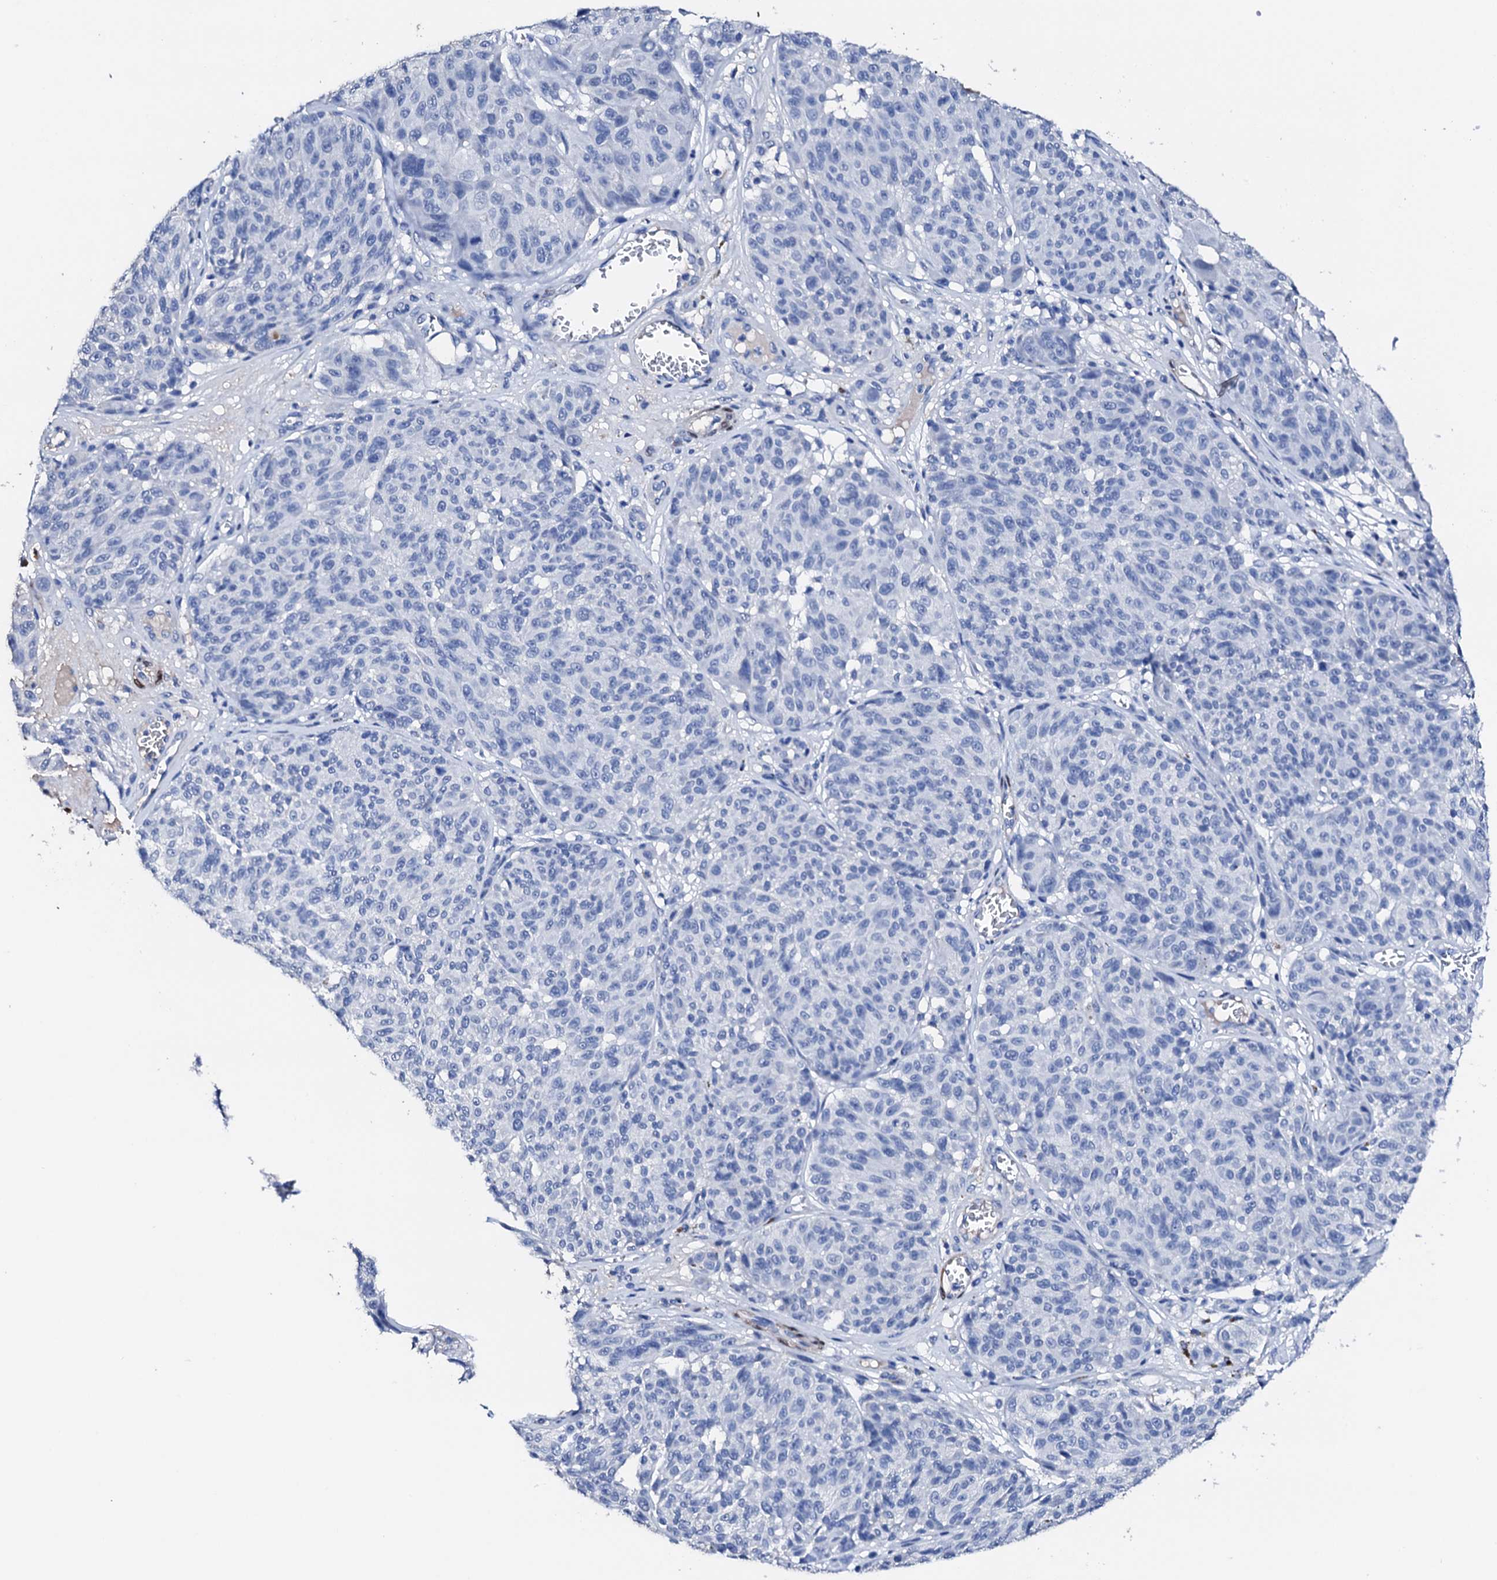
{"staining": {"intensity": "negative", "quantity": "none", "location": "none"}, "tissue": "melanoma", "cell_type": "Tumor cells", "image_type": "cancer", "snomed": [{"axis": "morphology", "description": "Malignant melanoma, NOS"}, {"axis": "topography", "description": "Skin"}], "caption": "Tumor cells are negative for protein expression in human melanoma. (IHC, brightfield microscopy, high magnification).", "gene": "NRIP2", "patient": {"sex": "male", "age": 83}}